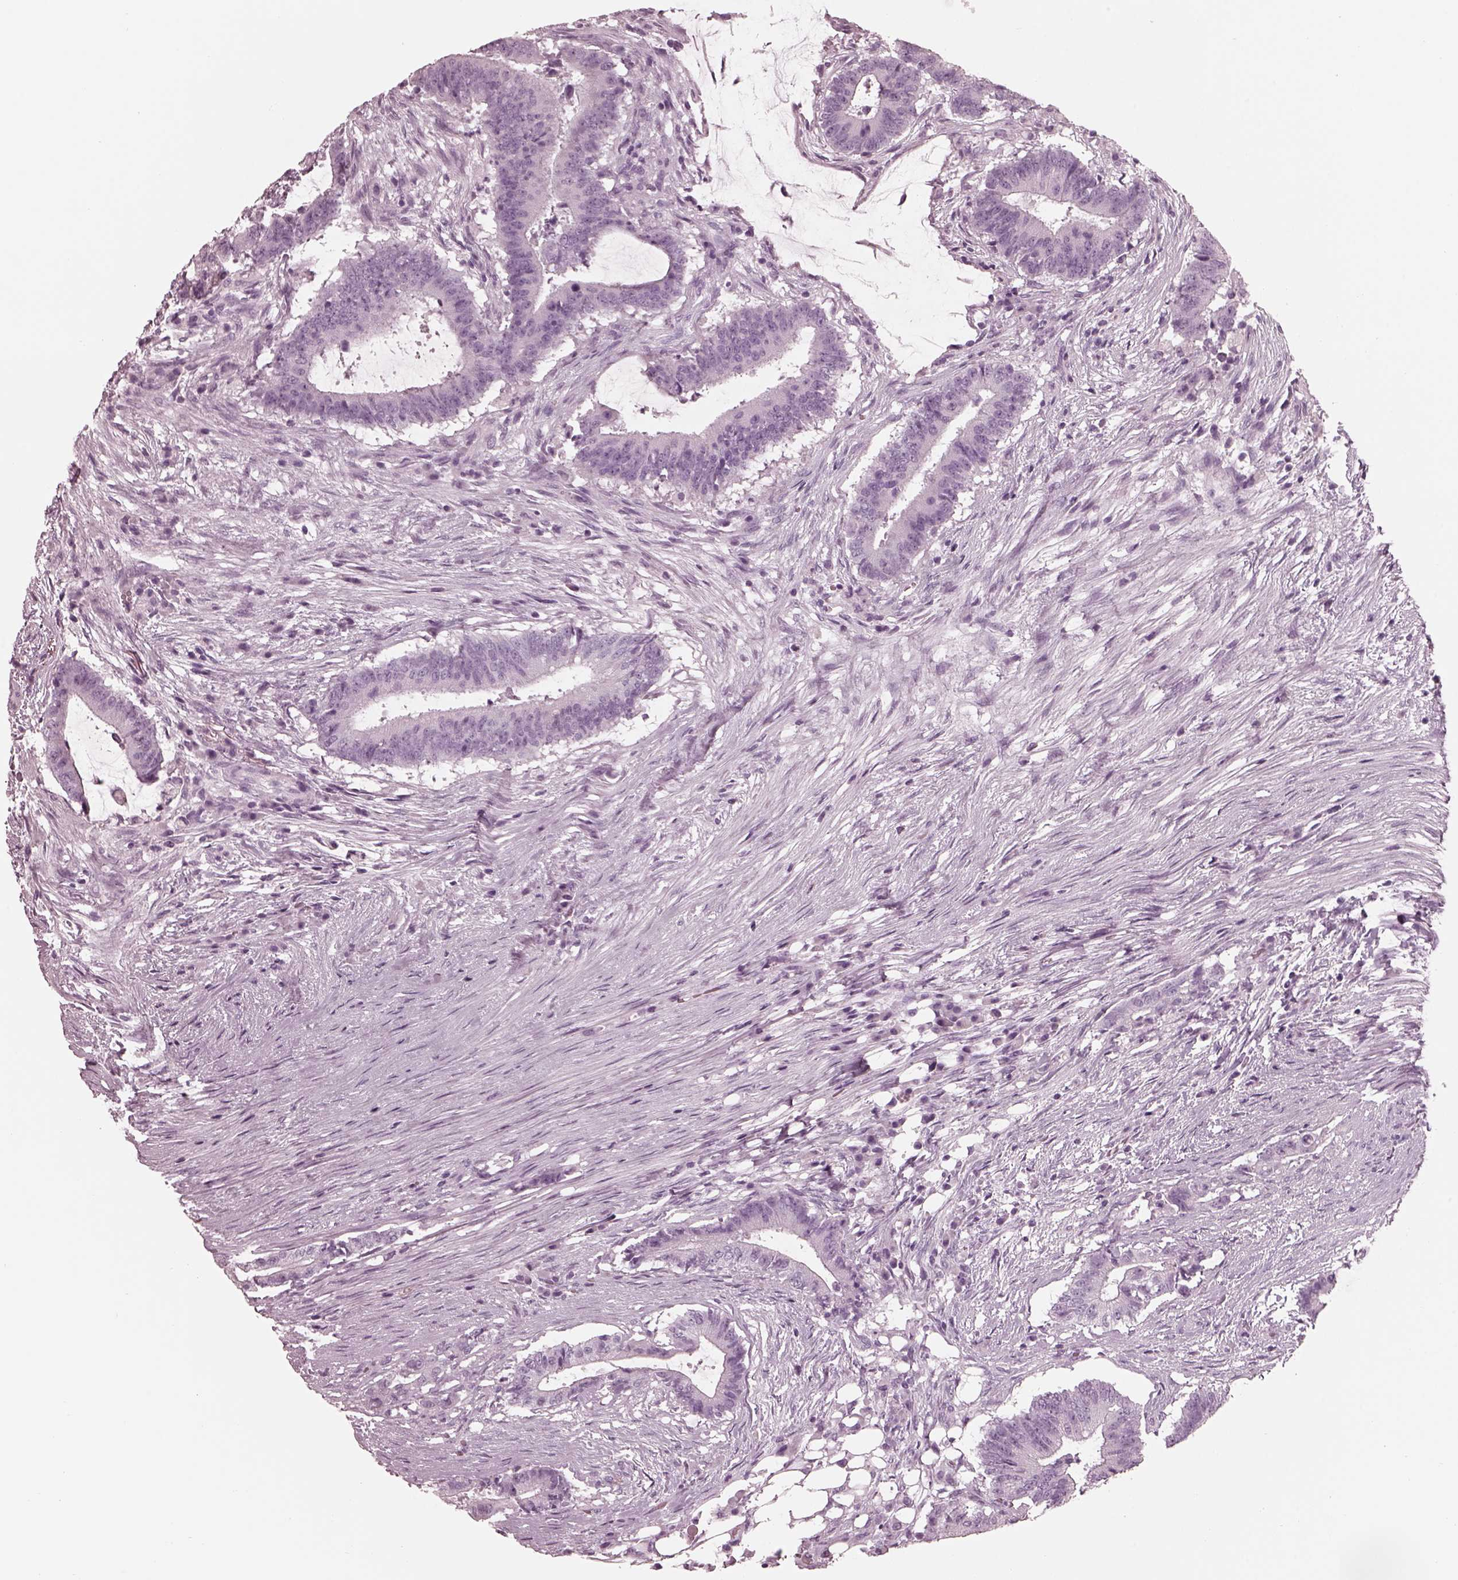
{"staining": {"intensity": "negative", "quantity": "none", "location": "none"}, "tissue": "colorectal cancer", "cell_type": "Tumor cells", "image_type": "cancer", "snomed": [{"axis": "morphology", "description": "Adenocarcinoma, NOS"}, {"axis": "topography", "description": "Colon"}], "caption": "Immunohistochemistry (IHC) of human adenocarcinoma (colorectal) shows no staining in tumor cells.", "gene": "FABP9", "patient": {"sex": "female", "age": 43}}